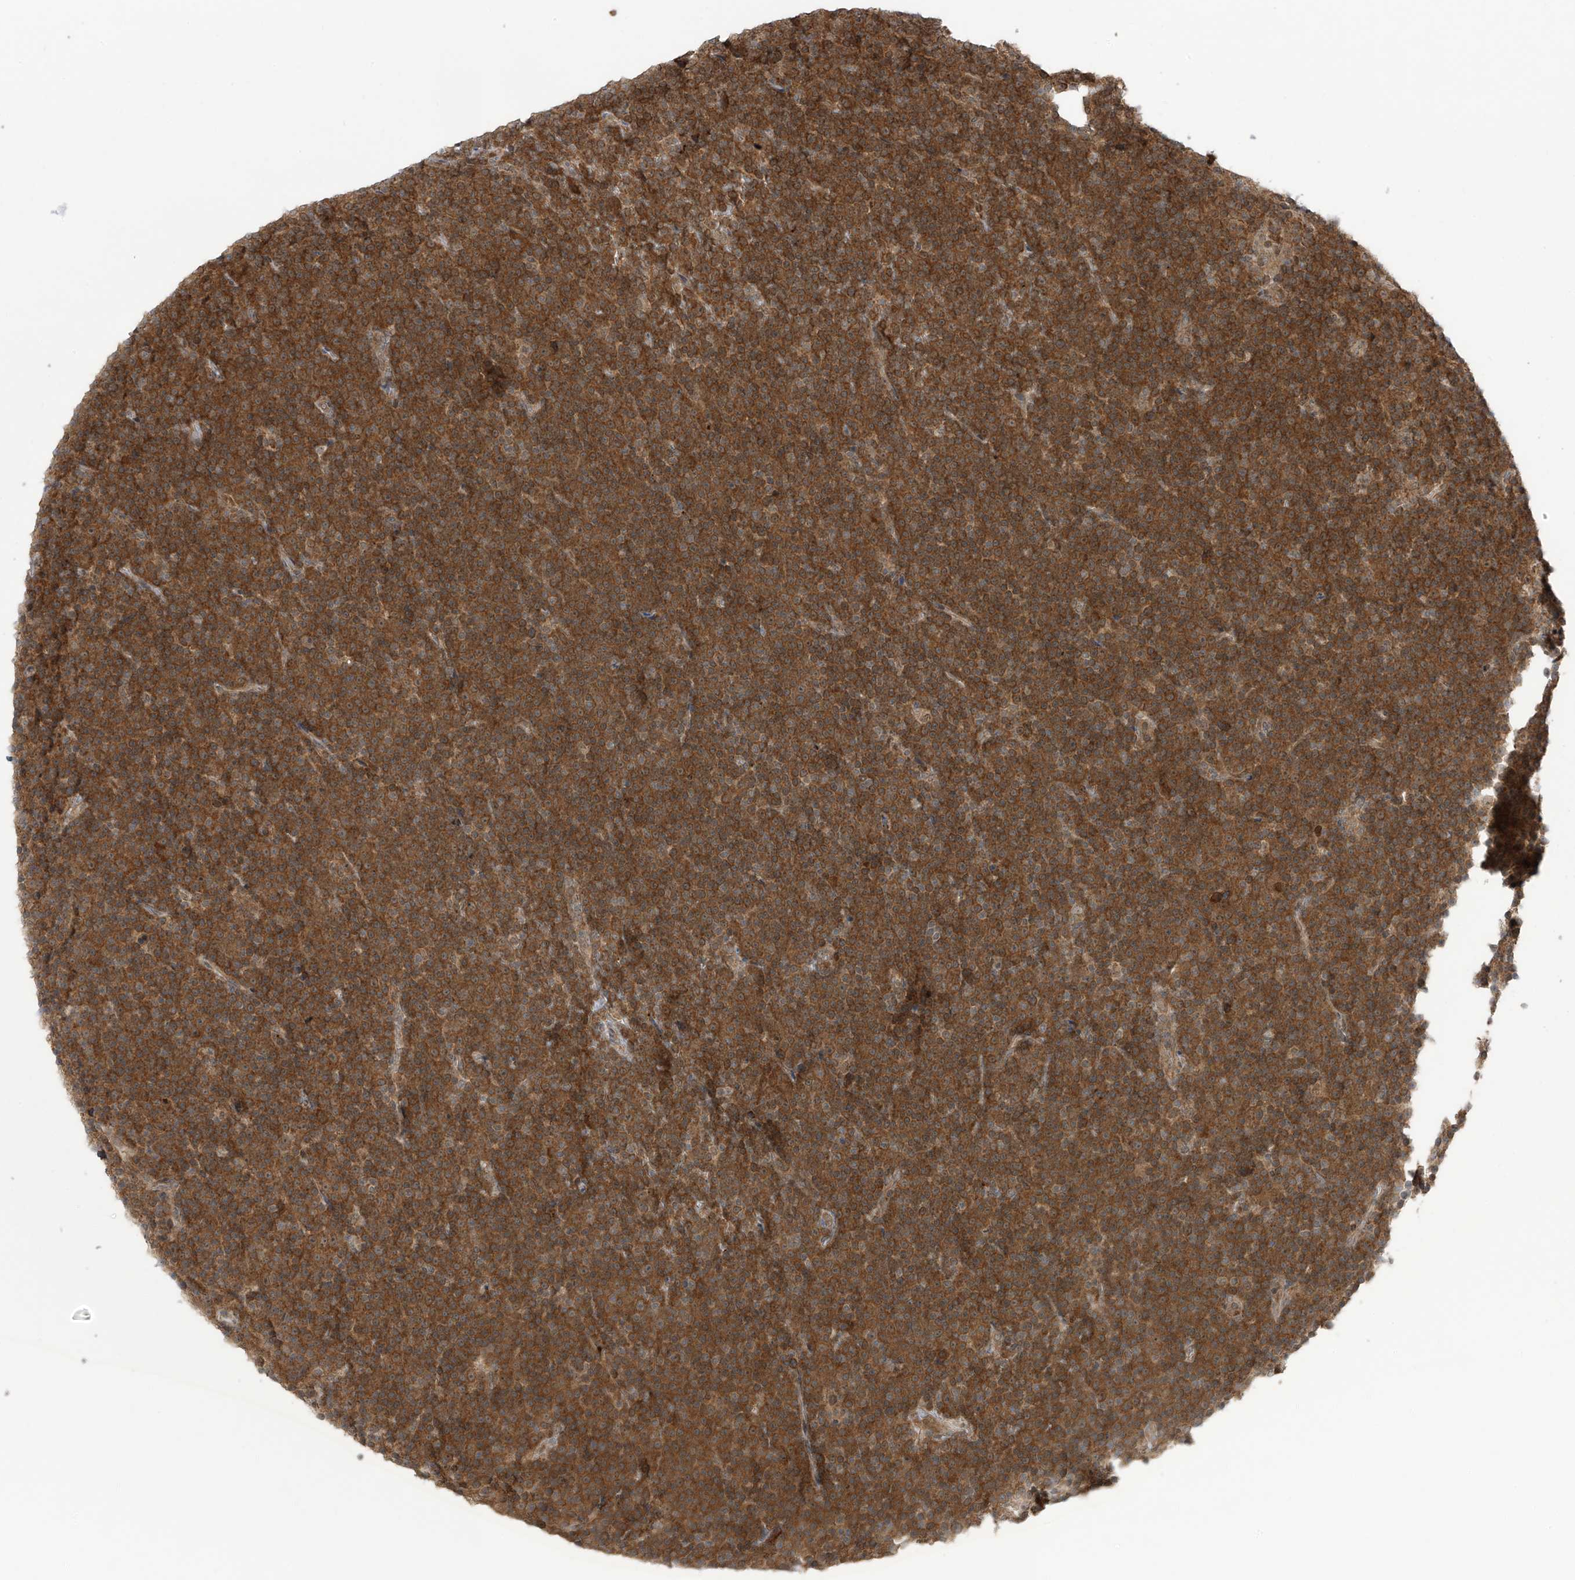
{"staining": {"intensity": "moderate", "quantity": ">75%", "location": "cytoplasmic/membranous"}, "tissue": "lymphoma", "cell_type": "Tumor cells", "image_type": "cancer", "snomed": [{"axis": "morphology", "description": "Malignant lymphoma, non-Hodgkin's type, Low grade"}, {"axis": "topography", "description": "Lymph node"}], "caption": "An IHC photomicrograph of neoplastic tissue is shown. Protein staining in brown labels moderate cytoplasmic/membranous positivity in lymphoma within tumor cells.", "gene": "PDE11A", "patient": {"sex": "female", "age": 67}}